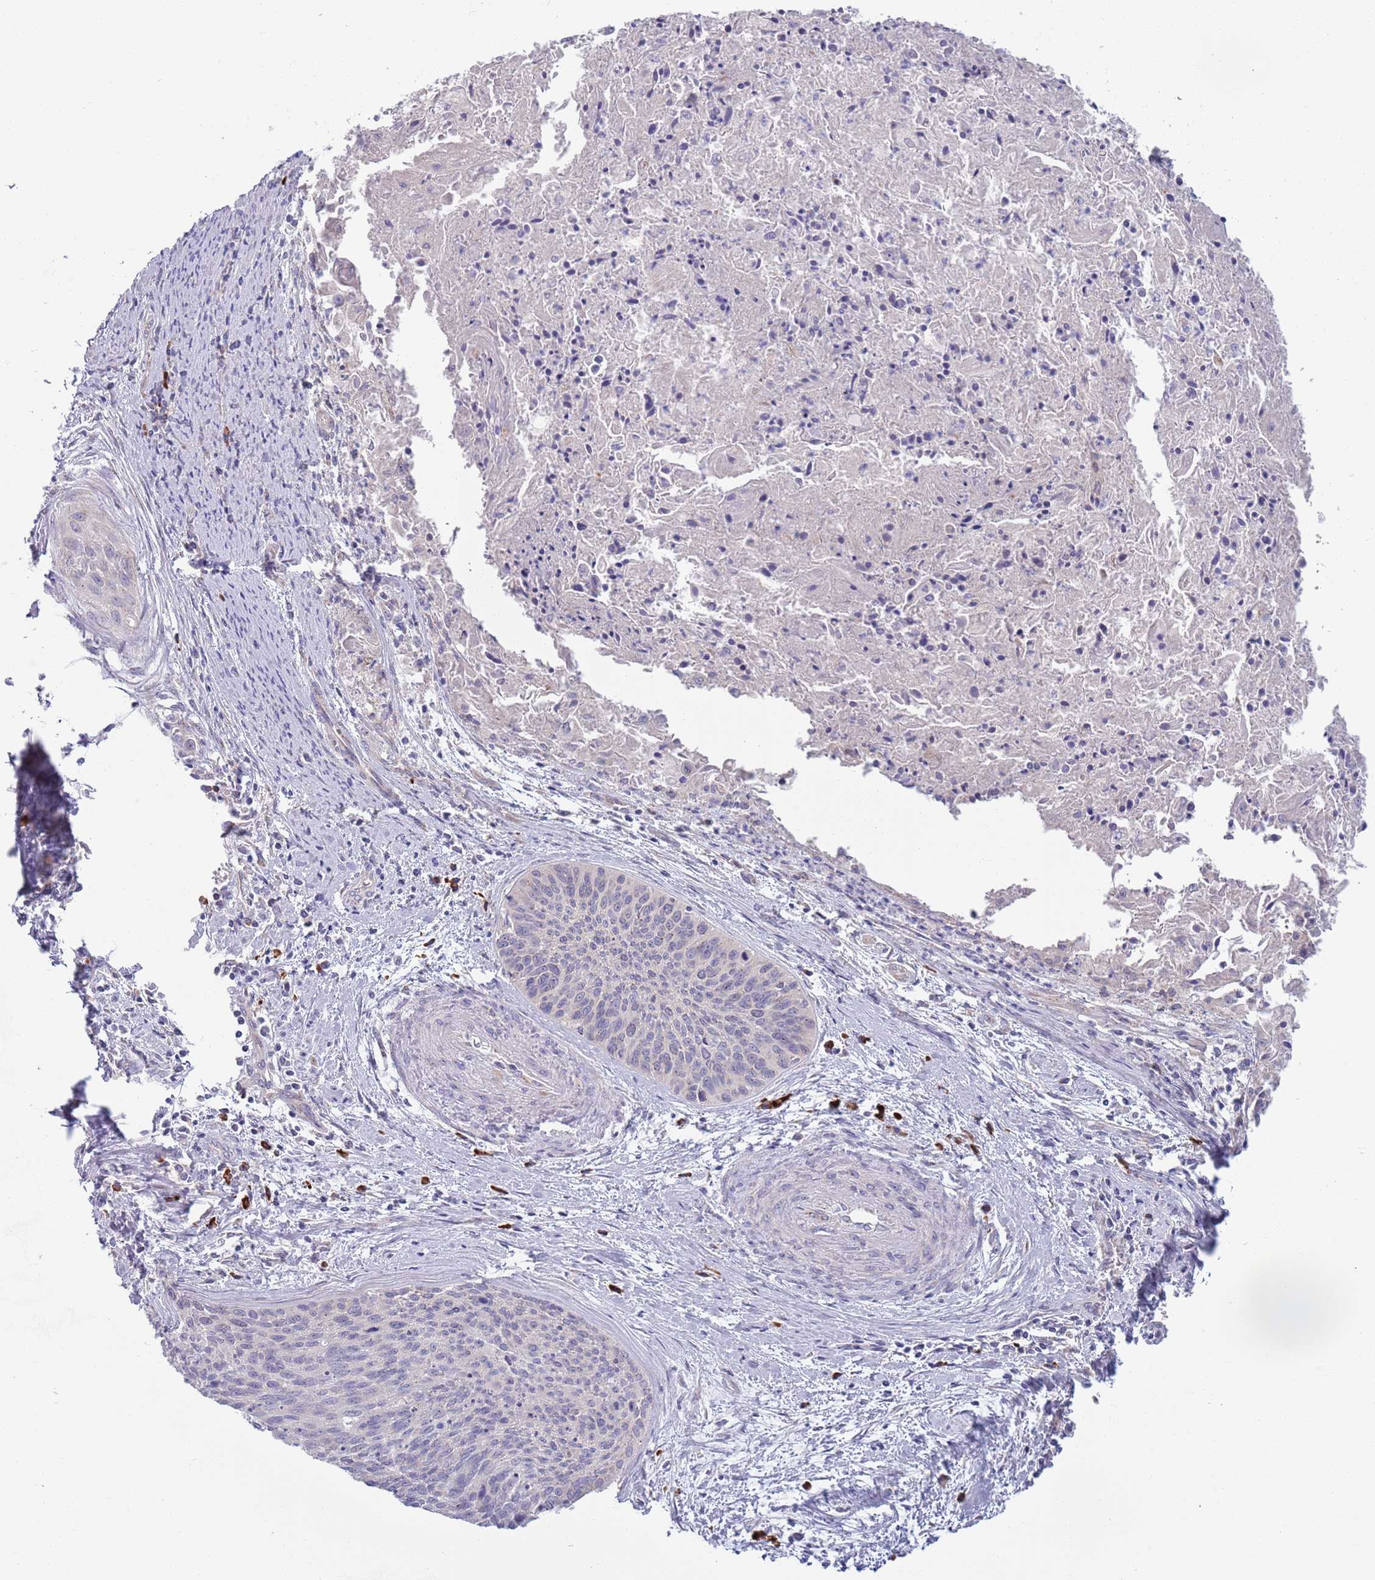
{"staining": {"intensity": "negative", "quantity": "none", "location": "none"}, "tissue": "cervical cancer", "cell_type": "Tumor cells", "image_type": "cancer", "snomed": [{"axis": "morphology", "description": "Squamous cell carcinoma, NOS"}, {"axis": "topography", "description": "Cervix"}], "caption": "Immunohistochemistry histopathology image of neoplastic tissue: cervical cancer (squamous cell carcinoma) stained with DAB (3,3'-diaminobenzidine) shows no significant protein staining in tumor cells. (DAB immunohistochemistry visualized using brightfield microscopy, high magnification).", "gene": "LTB", "patient": {"sex": "female", "age": 55}}